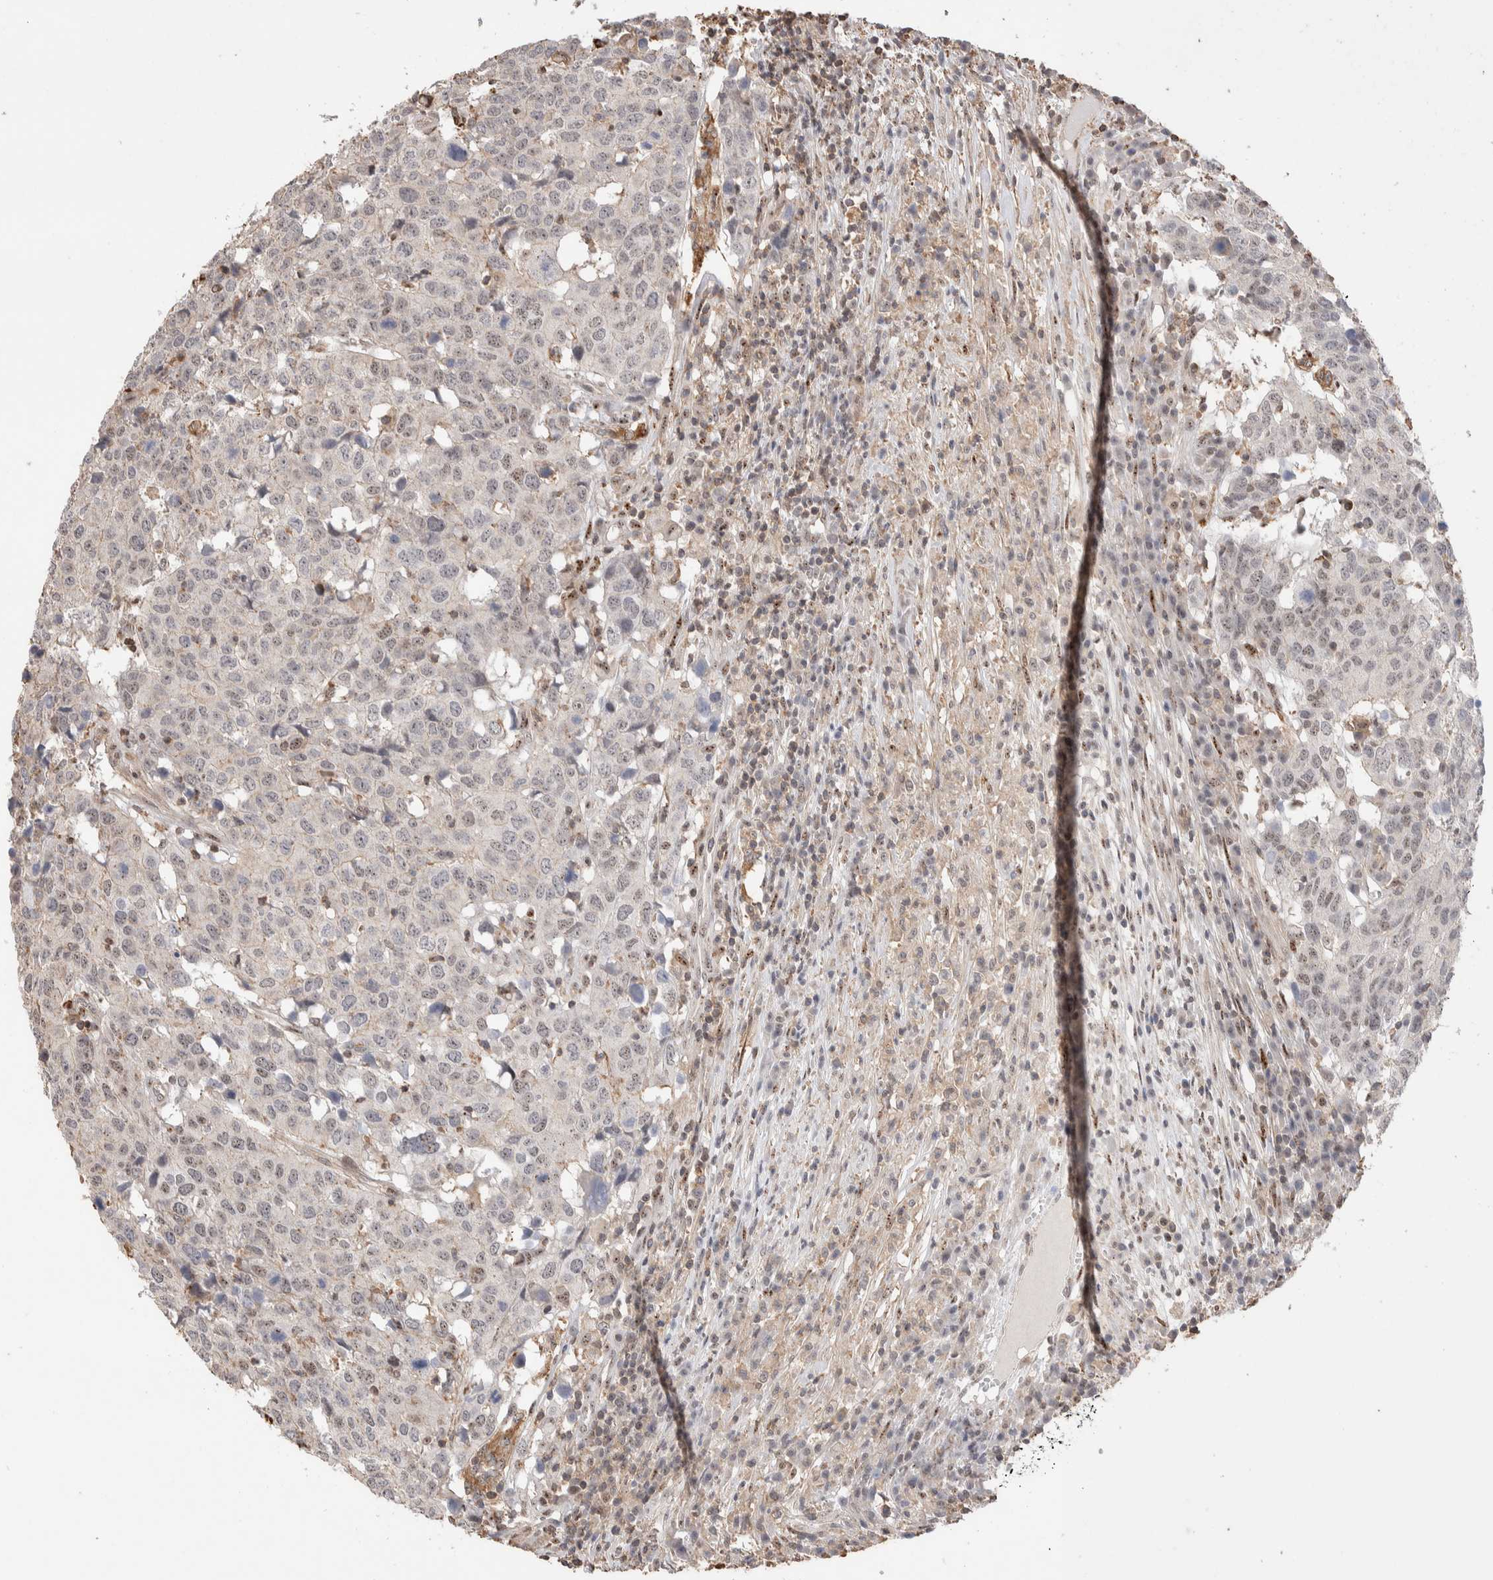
{"staining": {"intensity": "weak", "quantity": "<25%", "location": "nuclear"}, "tissue": "head and neck cancer", "cell_type": "Tumor cells", "image_type": "cancer", "snomed": [{"axis": "morphology", "description": "Squamous cell carcinoma, NOS"}, {"axis": "topography", "description": "Head-Neck"}], "caption": "The photomicrograph reveals no staining of tumor cells in head and neck cancer. (DAB (3,3'-diaminobenzidine) immunohistochemistry, high magnification).", "gene": "ZNF704", "patient": {"sex": "male", "age": 66}}